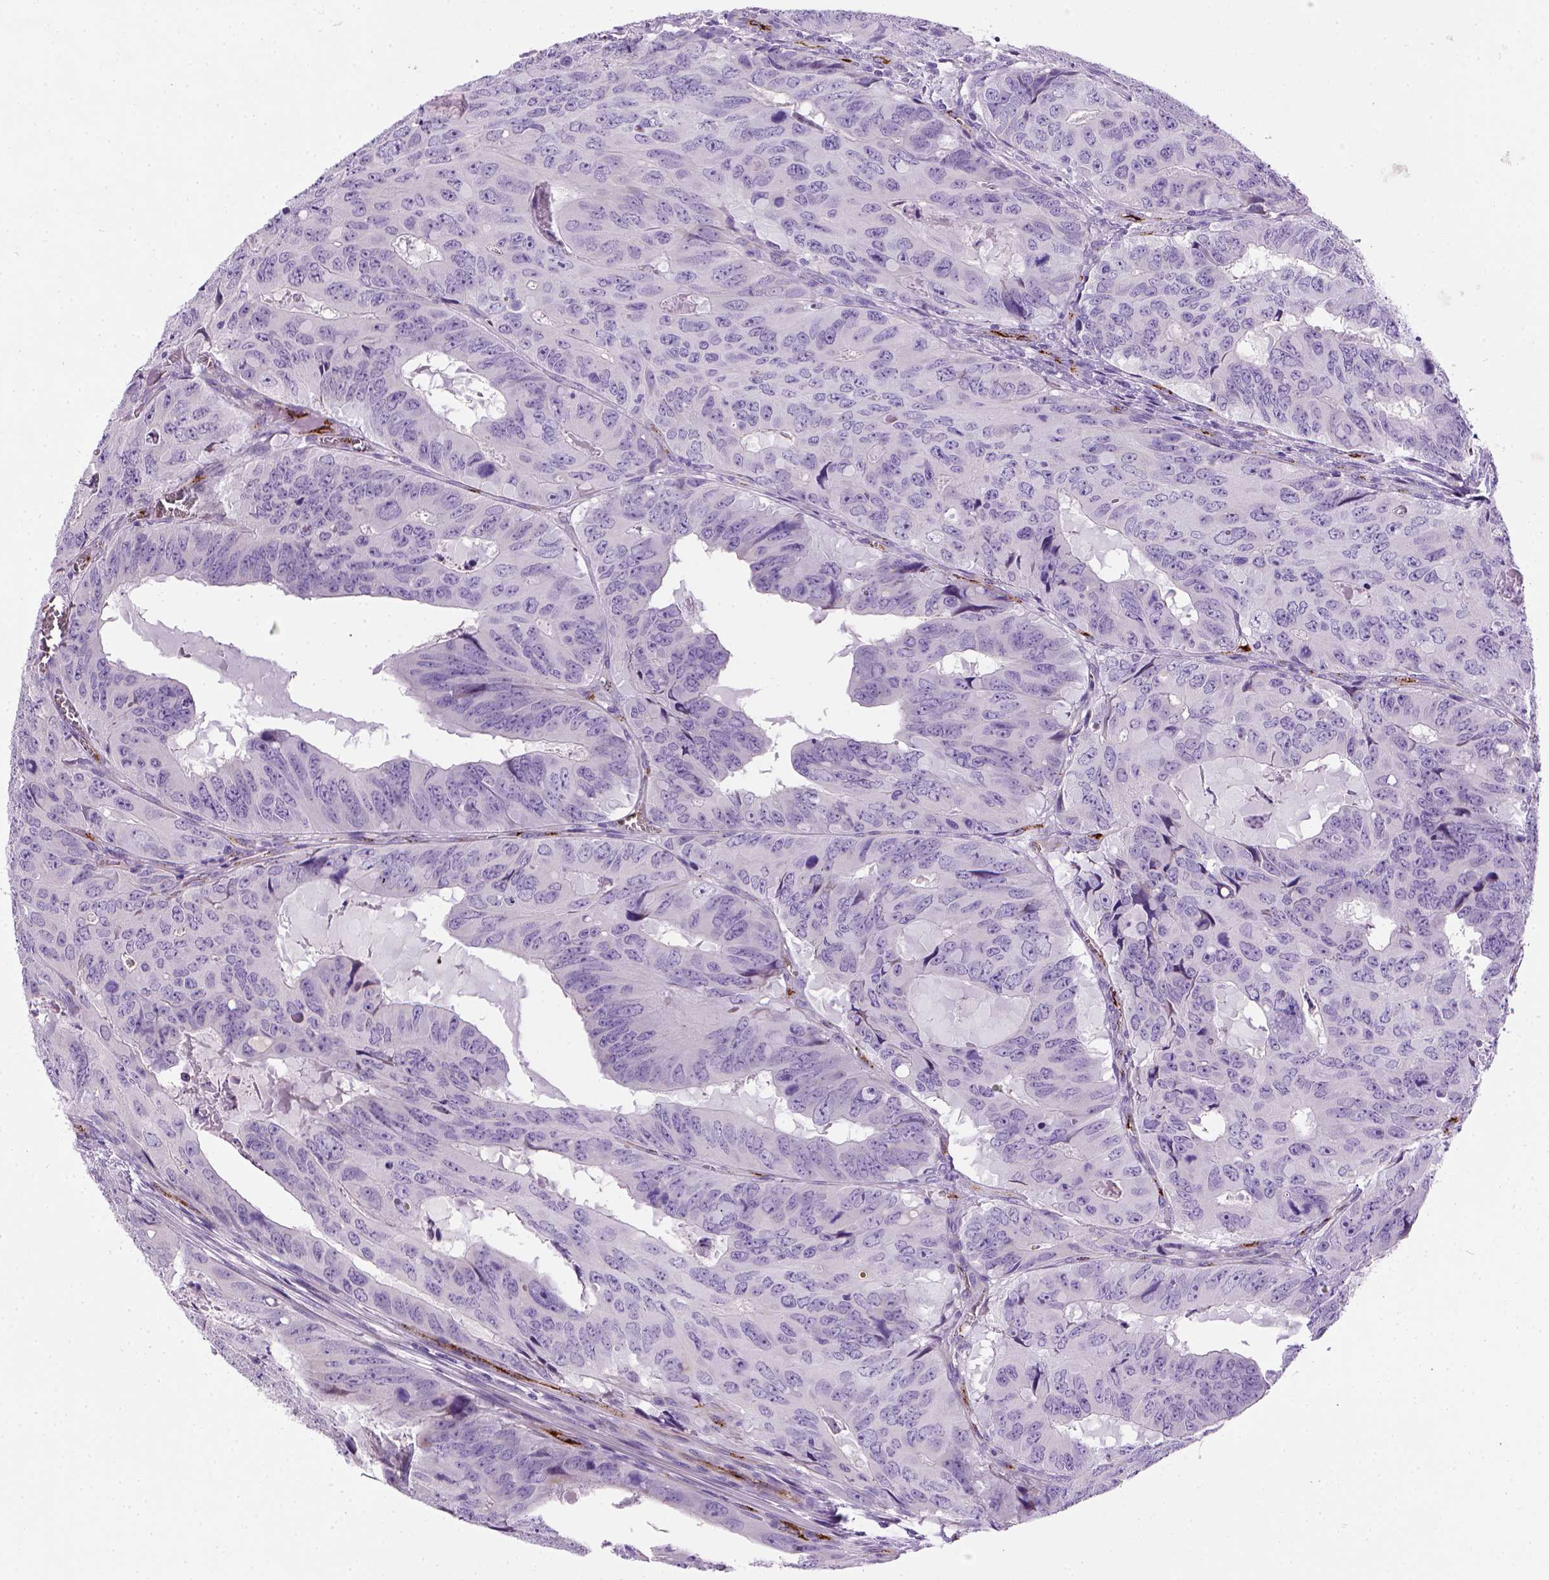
{"staining": {"intensity": "negative", "quantity": "none", "location": "none"}, "tissue": "colorectal cancer", "cell_type": "Tumor cells", "image_type": "cancer", "snomed": [{"axis": "morphology", "description": "Adenocarcinoma, NOS"}, {"axis": "topography", "description": "Colon"}], "caption": "Immunohistochemistry (IHC) image of adenocarcinoma (colorectal) stained for a protein (brown), which displays no staining in tumor cells.", "gene": "VWF", "patient": {"sex": "male", "age": 79}}